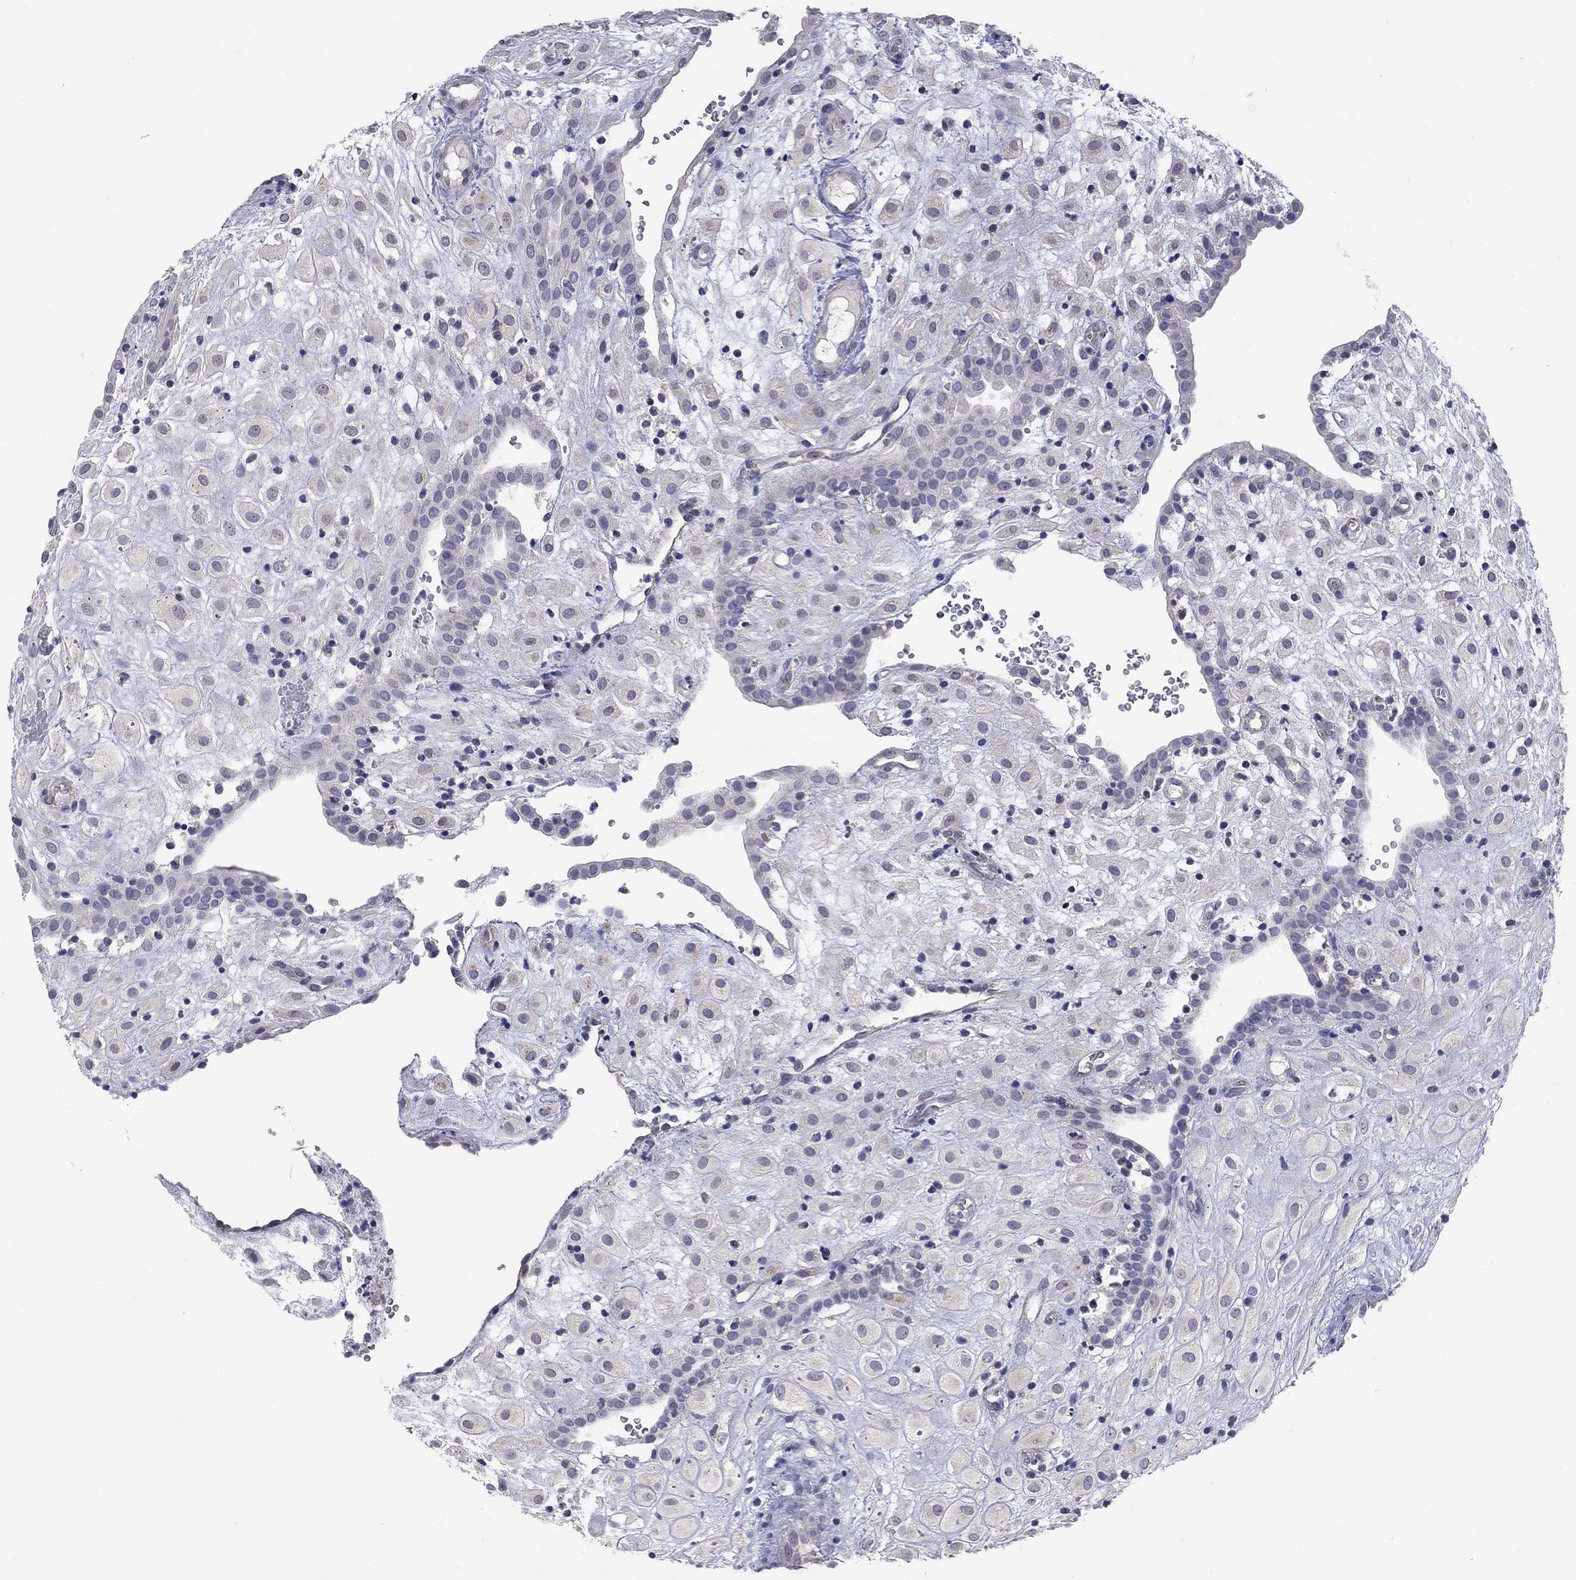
{"staining": {"intensity": "negative", "quantity": "none", "location": "none"}, "tissue": "placenta", "cell_type": "Decidual cells", "image_type": "normal", "snomed": [{"axis": "morphology", "description": "Normal tissue, NOS"}, {"axis": "topography", "description": "Placenta"}], "caption": "High power microscopy image of an immunohistochemistry histopathology image of normal placenta, revealing no significant expression in decidual cells. (DAB (3,3'-diaminobenzidine) immunohistochemistry, high magnification).", "gene": "OPRK1", "patient": {"sex": "female", "age": 24}}